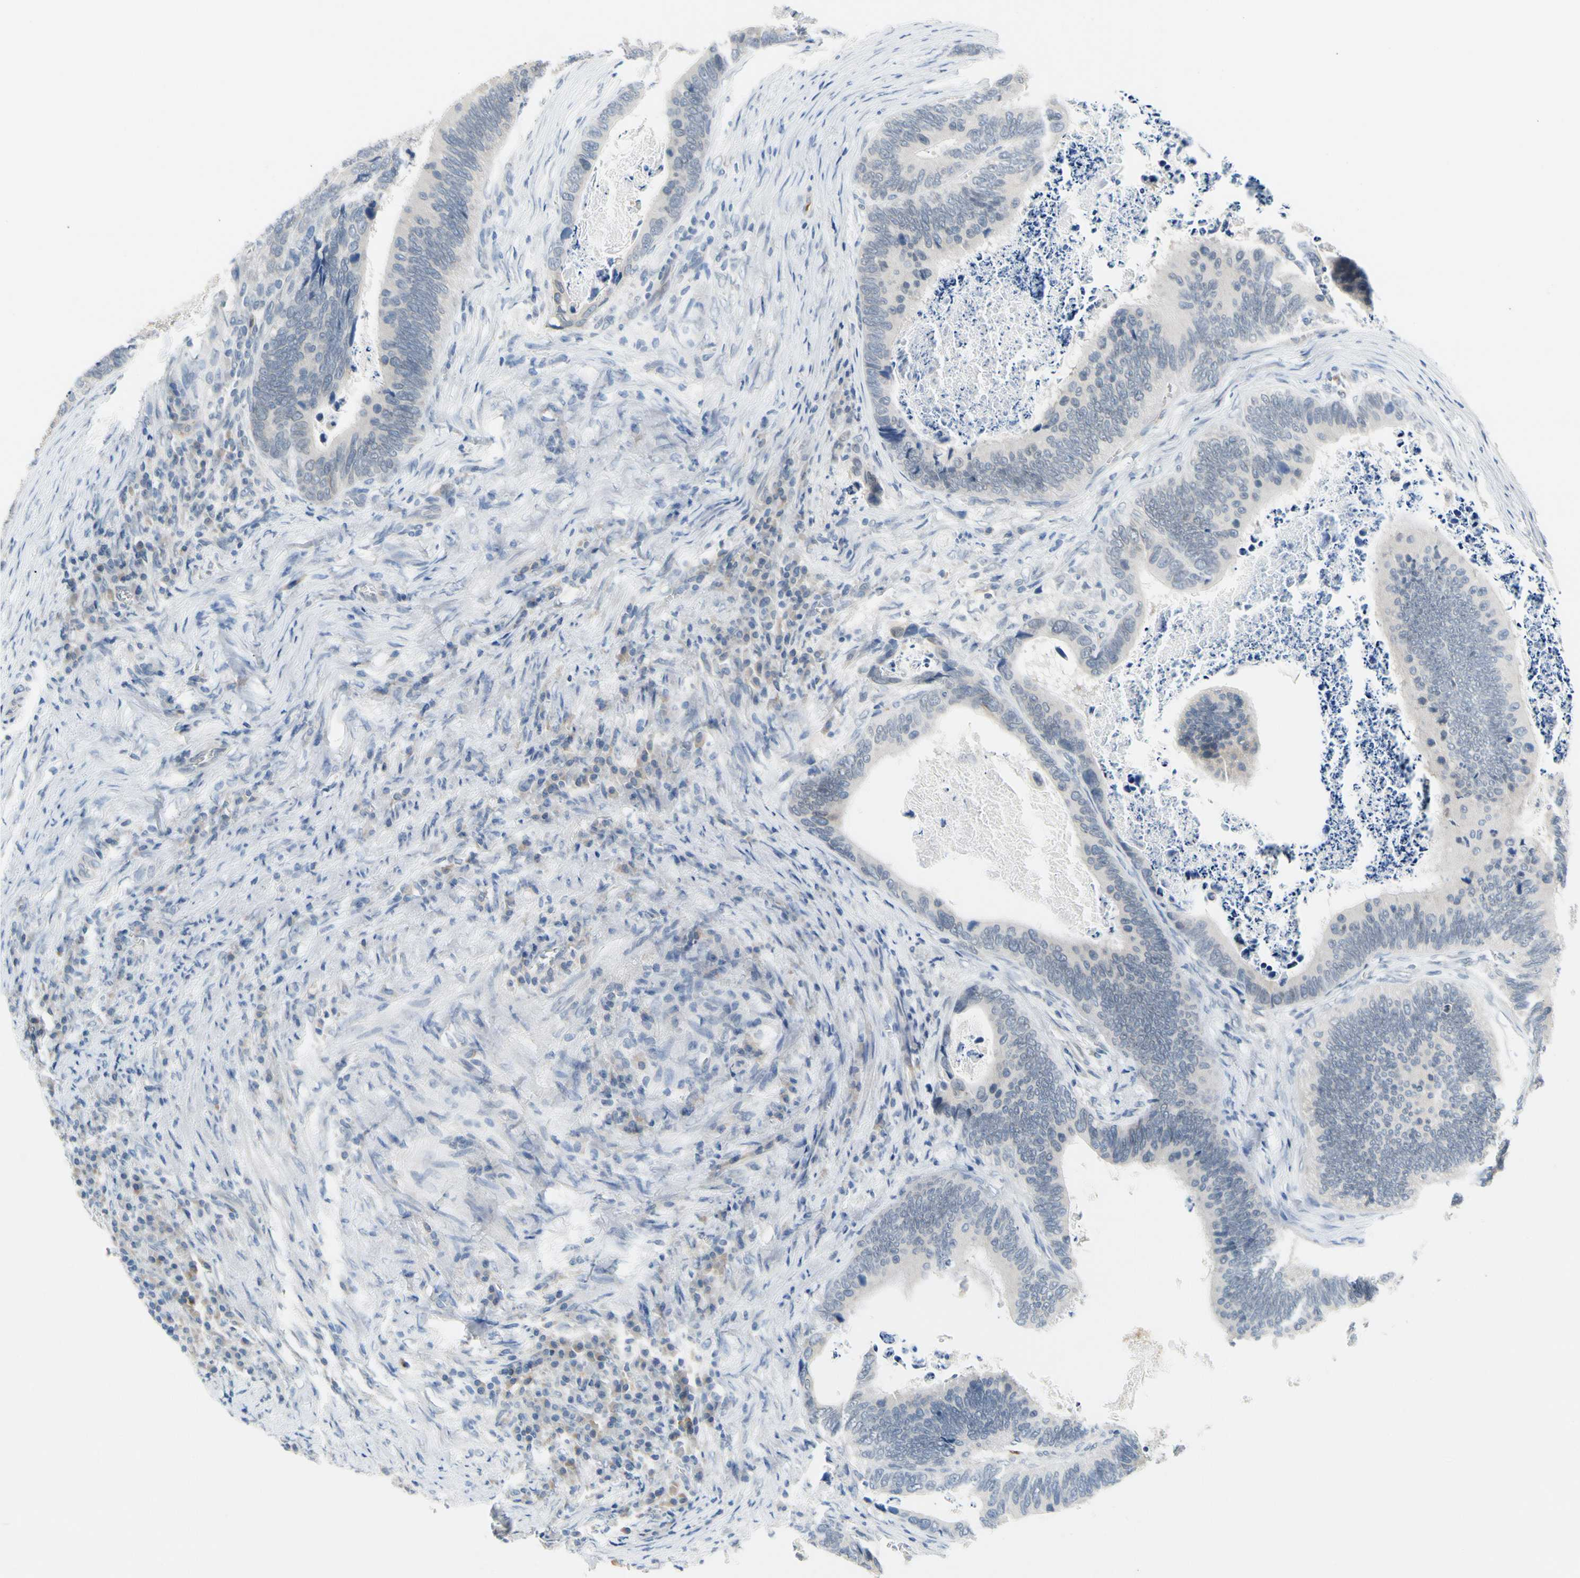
{"staining": {"intensity": "negative", "quantity": "none", "location": "none"}, "tissue": "colorectal cancer", "cell_type": "Tumor cells", "image_type": "cancer", "snomed": [{"axis": "morphology", "description": "Adenocarcinoma, NOS"}, {"axis": "topography", "description": "Colon"}], "caption": "This is an immunohistochemistry image of human colorectal cancer (adenocarcinoma). There is no positivity in tumor cells.", "gene": "CNDP1", "patient": {"sex": "male", "age": 72}}